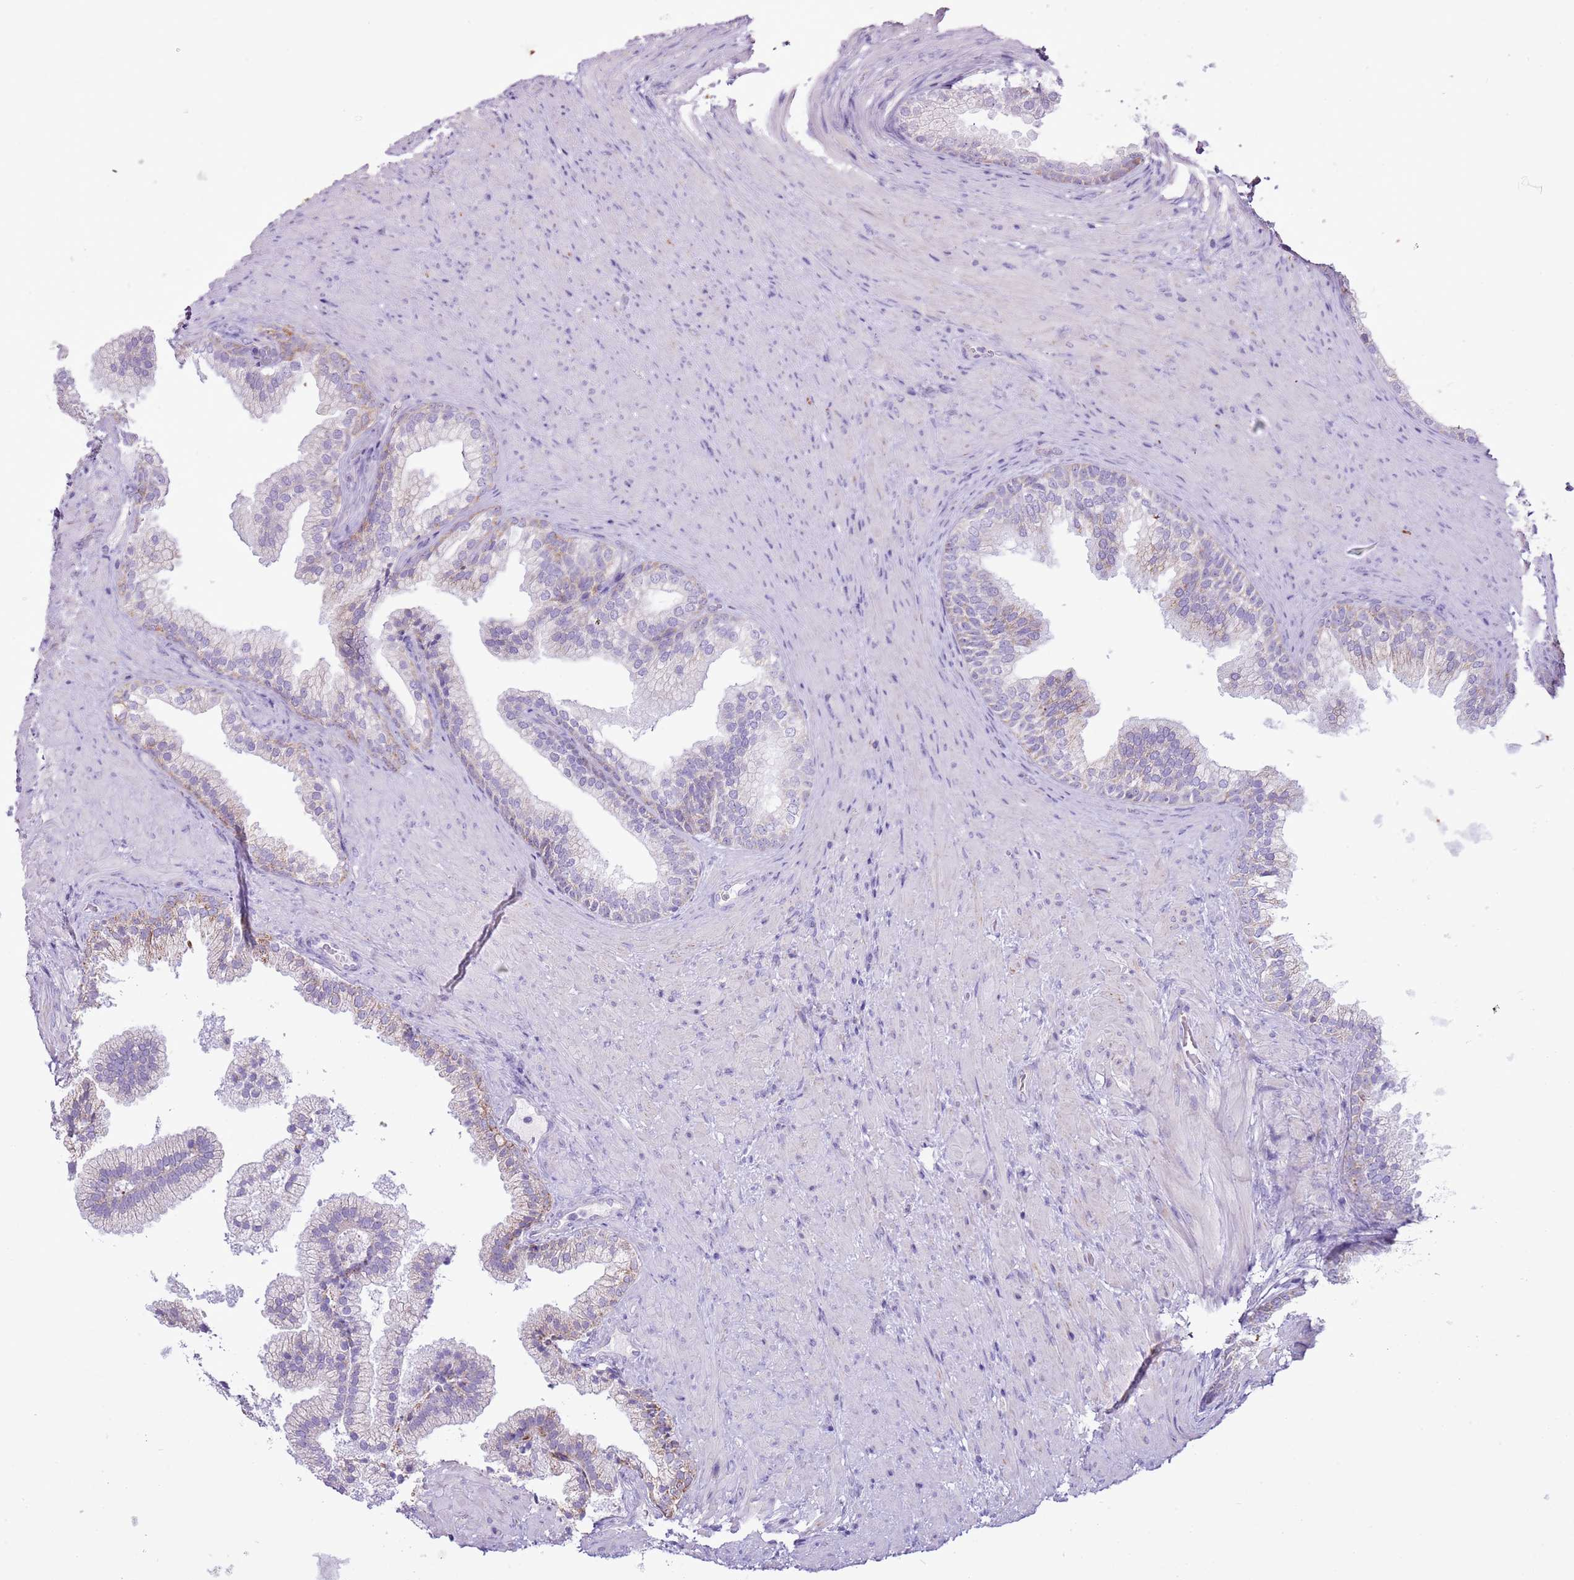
{"staining": {"intensity": "weak", "quantity": "<25%", "location": "cytoplasmic/membranous"}, "tissue": "prostate", "cell_type": "Glandular cells", "image_type": "normal", "snomed": [{"axis": "morphology", "description": "Normal tissue, NOS"}, {"axis": "topography", "description": "Prostate"}], "caption": "Glandular cells are negative for protein expression in unremarkable human prostate. (DAB (3,3'-diaminobenzidine) immunohistochemistry with hematoxylin counter stain).", "gene": "SLC23A1", "patient": {"sex": "male", "age": 76}}